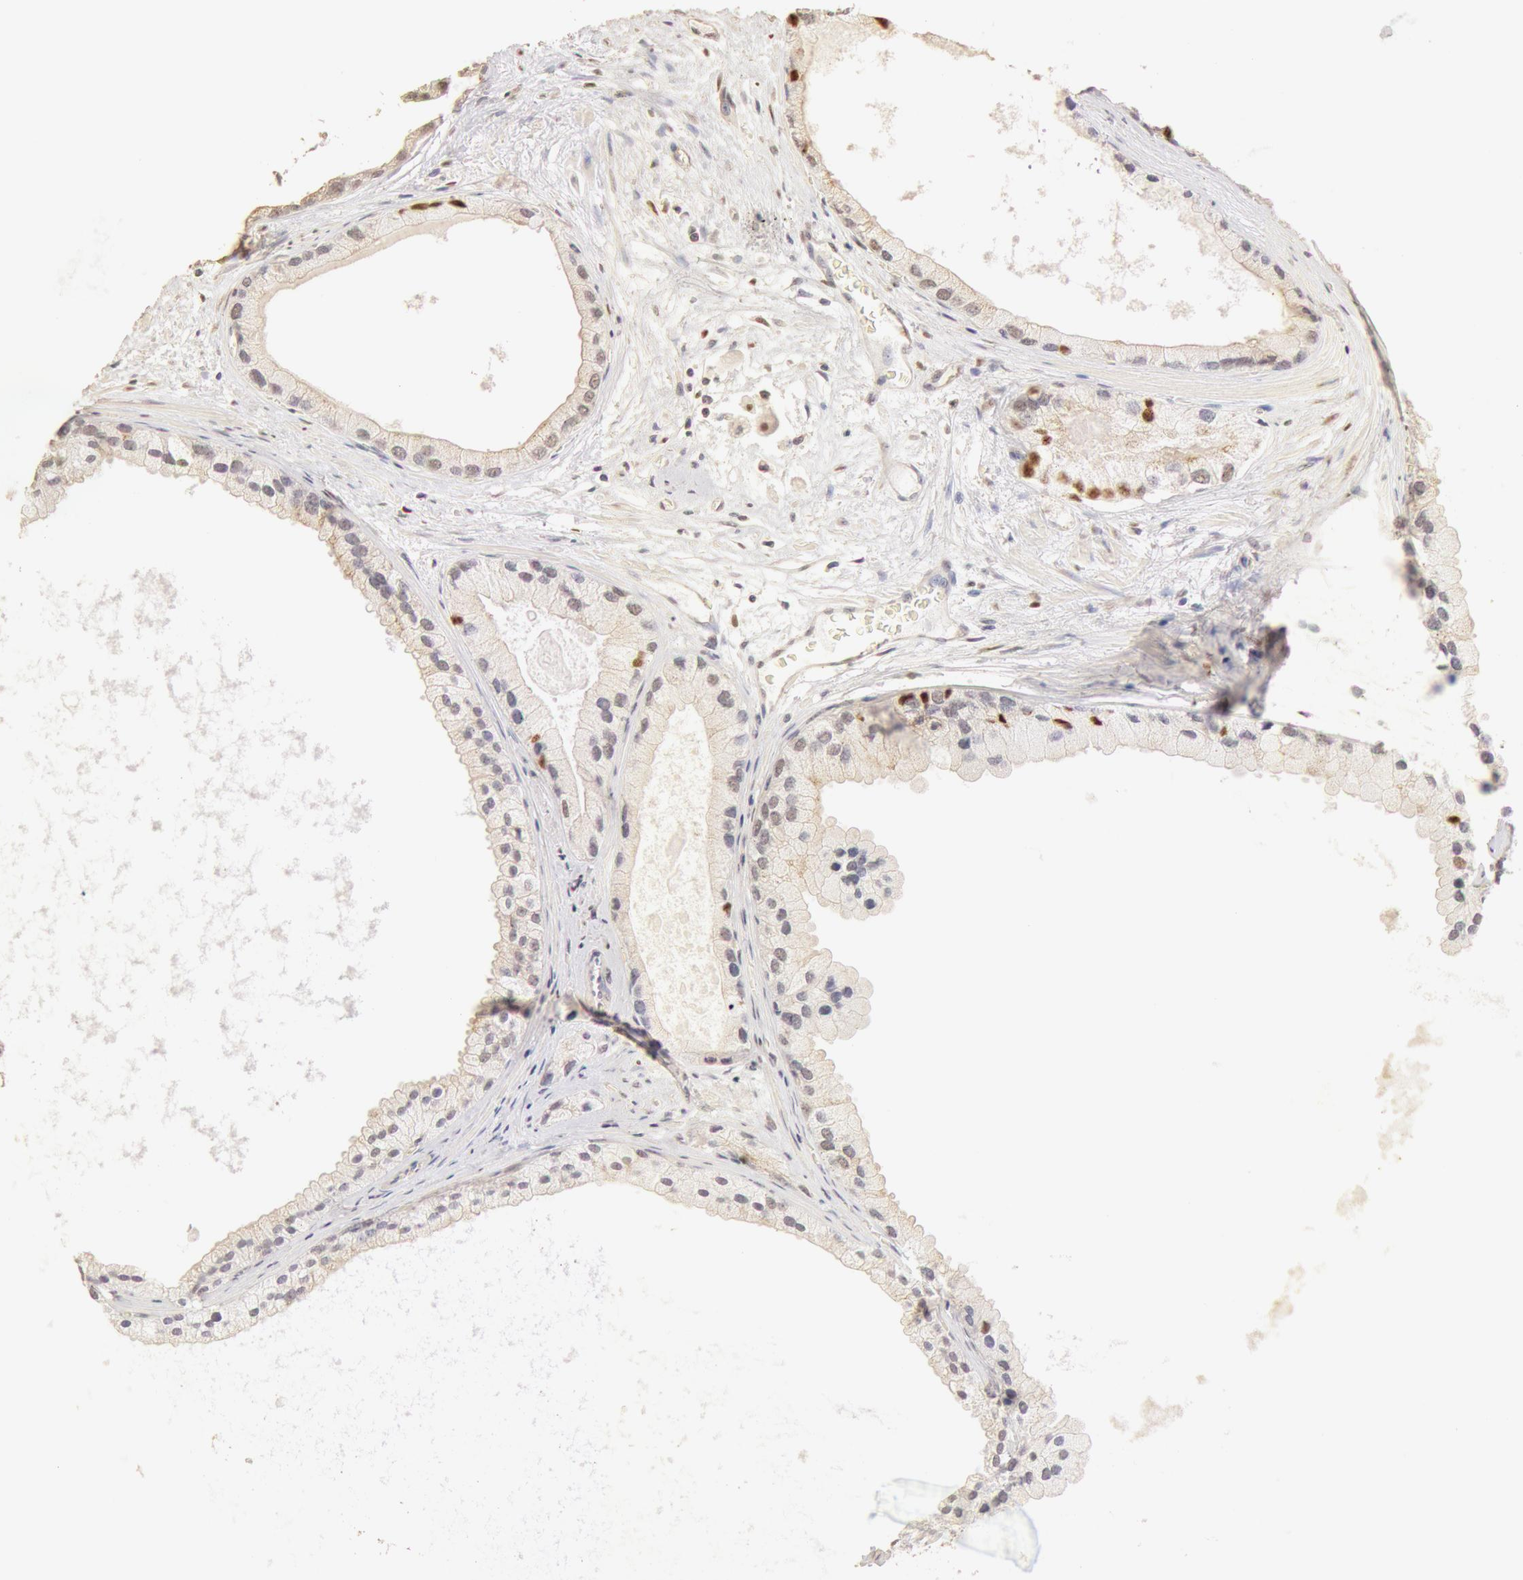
{"staining": {"intensity": "moderate", "quantity": ">75%", "location": "cytoplasmic/membranous,nuclear"}, "tissue": "prostate cancer", "cell_type": "Tumor cells", "image_type": "cancer", "snomed": [{"axis": "morphology", "description": "Adenocarcinoma, Medium grade"}, {"axis": "topography", "description": "Prostate"}], "caption": "Prostate adenocarcinoma (medium-grade) was stained to show a protein in brown. There is medium levels of moderate cytoplasmic/membranous and nuclear positivity in about >75% of tumor cells. The staining is performed using DAB (3,3'-diaminobenzidine) brown chromogen to label protein expression. The nuclei are counter-stained blue using hematoxylin.", "gene": "SNRNP70", "patient": {"sex": "male", "age": 70}}